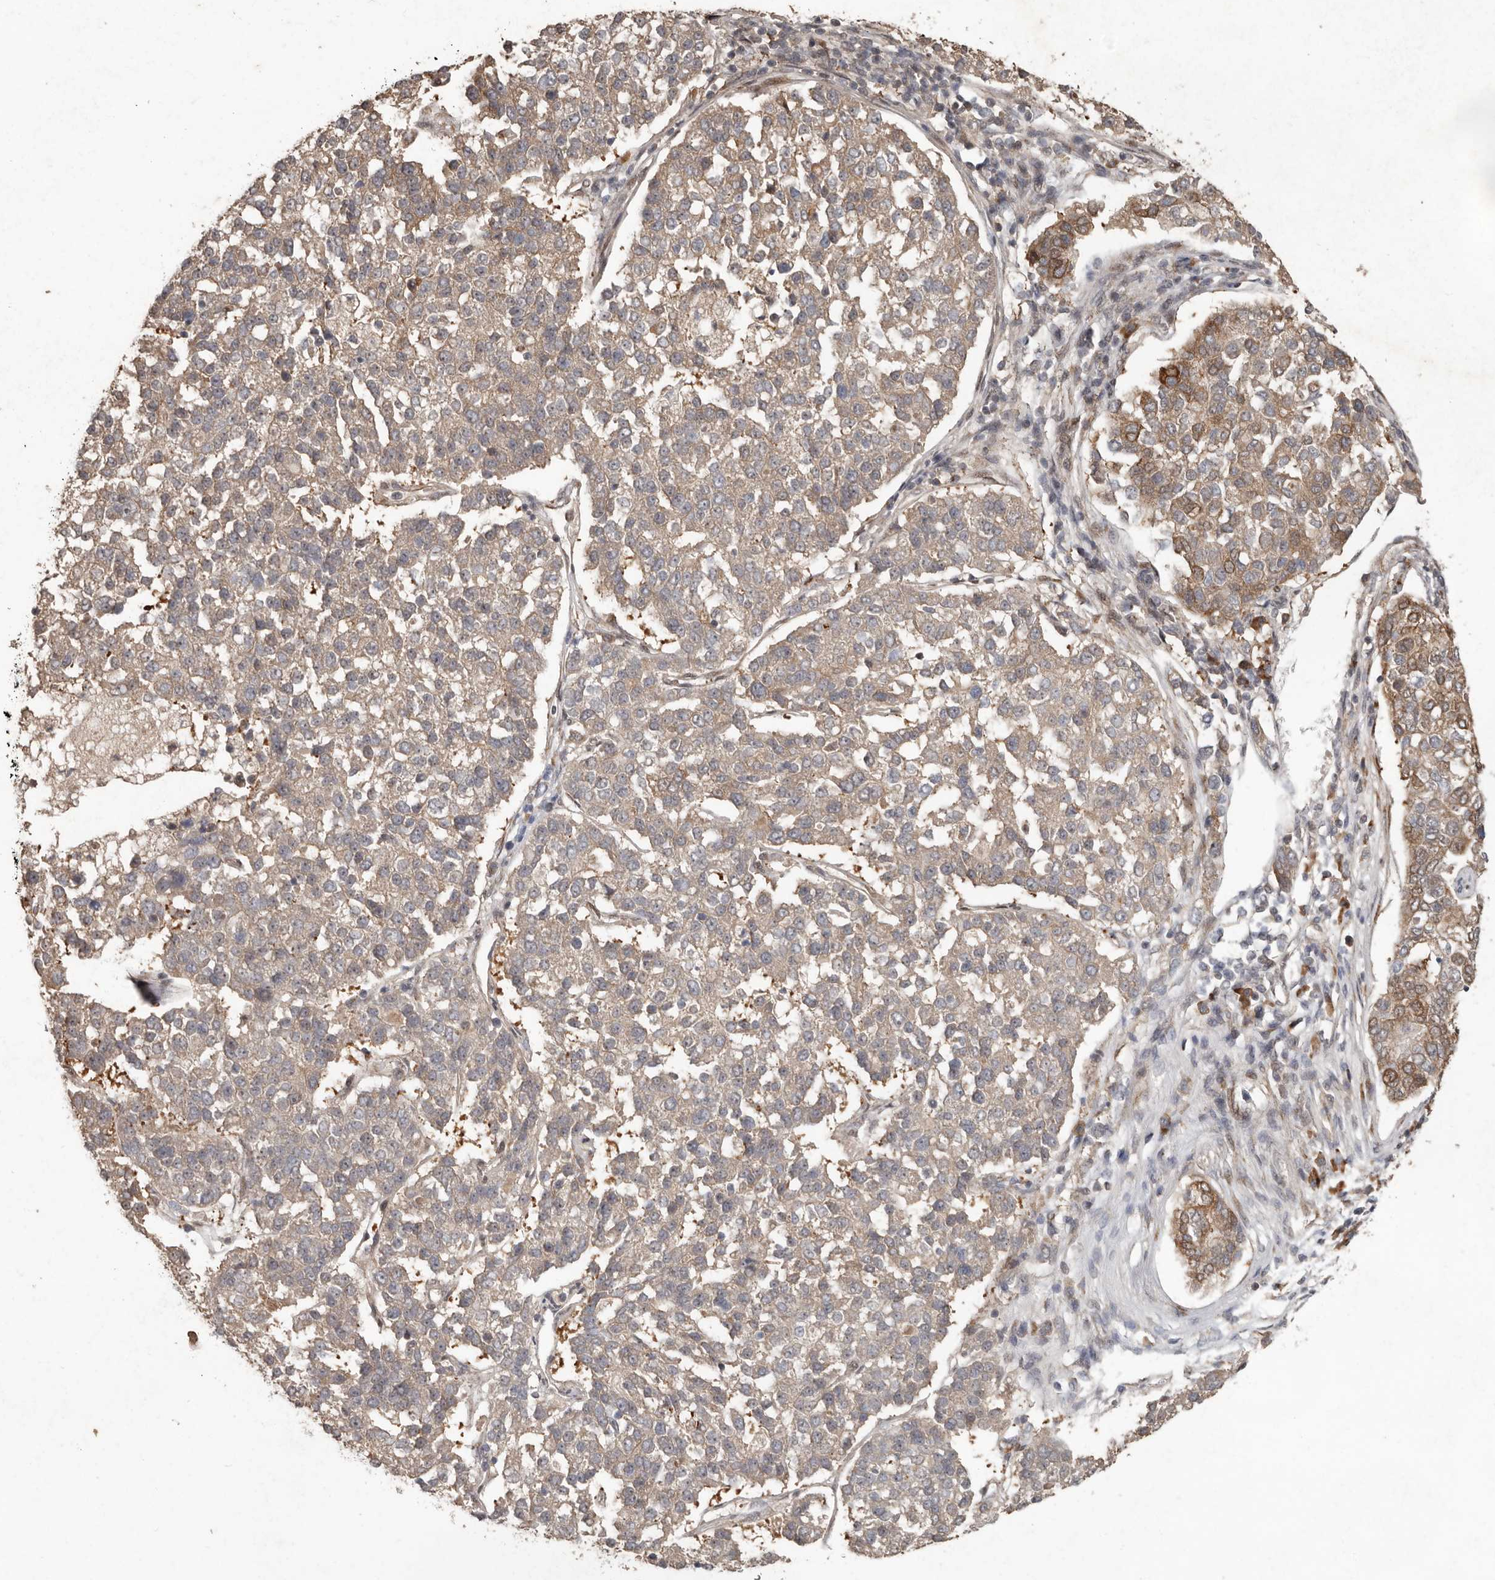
{"staining": {"intensity": "moderate", "quantity": "<25%", "location": "cytoplasmic/membranous"}, "tissue": "pancreatic cancer", "cell_type": "Tumor cells", "image_type": "cancer", "snomed": [{"axis": "morphology", "description": "Adenocarcinoma, NOS"}, {"axis": "topography", "description": "Pancreas"}], "caption": "This histopathology image demonstrates IHC staining of pancreatic adenocarcinoma, with low moderate cytoplasmic/membranous positivity in about <25% of tumor cells.", "gene": "LRGUK", "patient": {"sex": "female", "age": 61}}